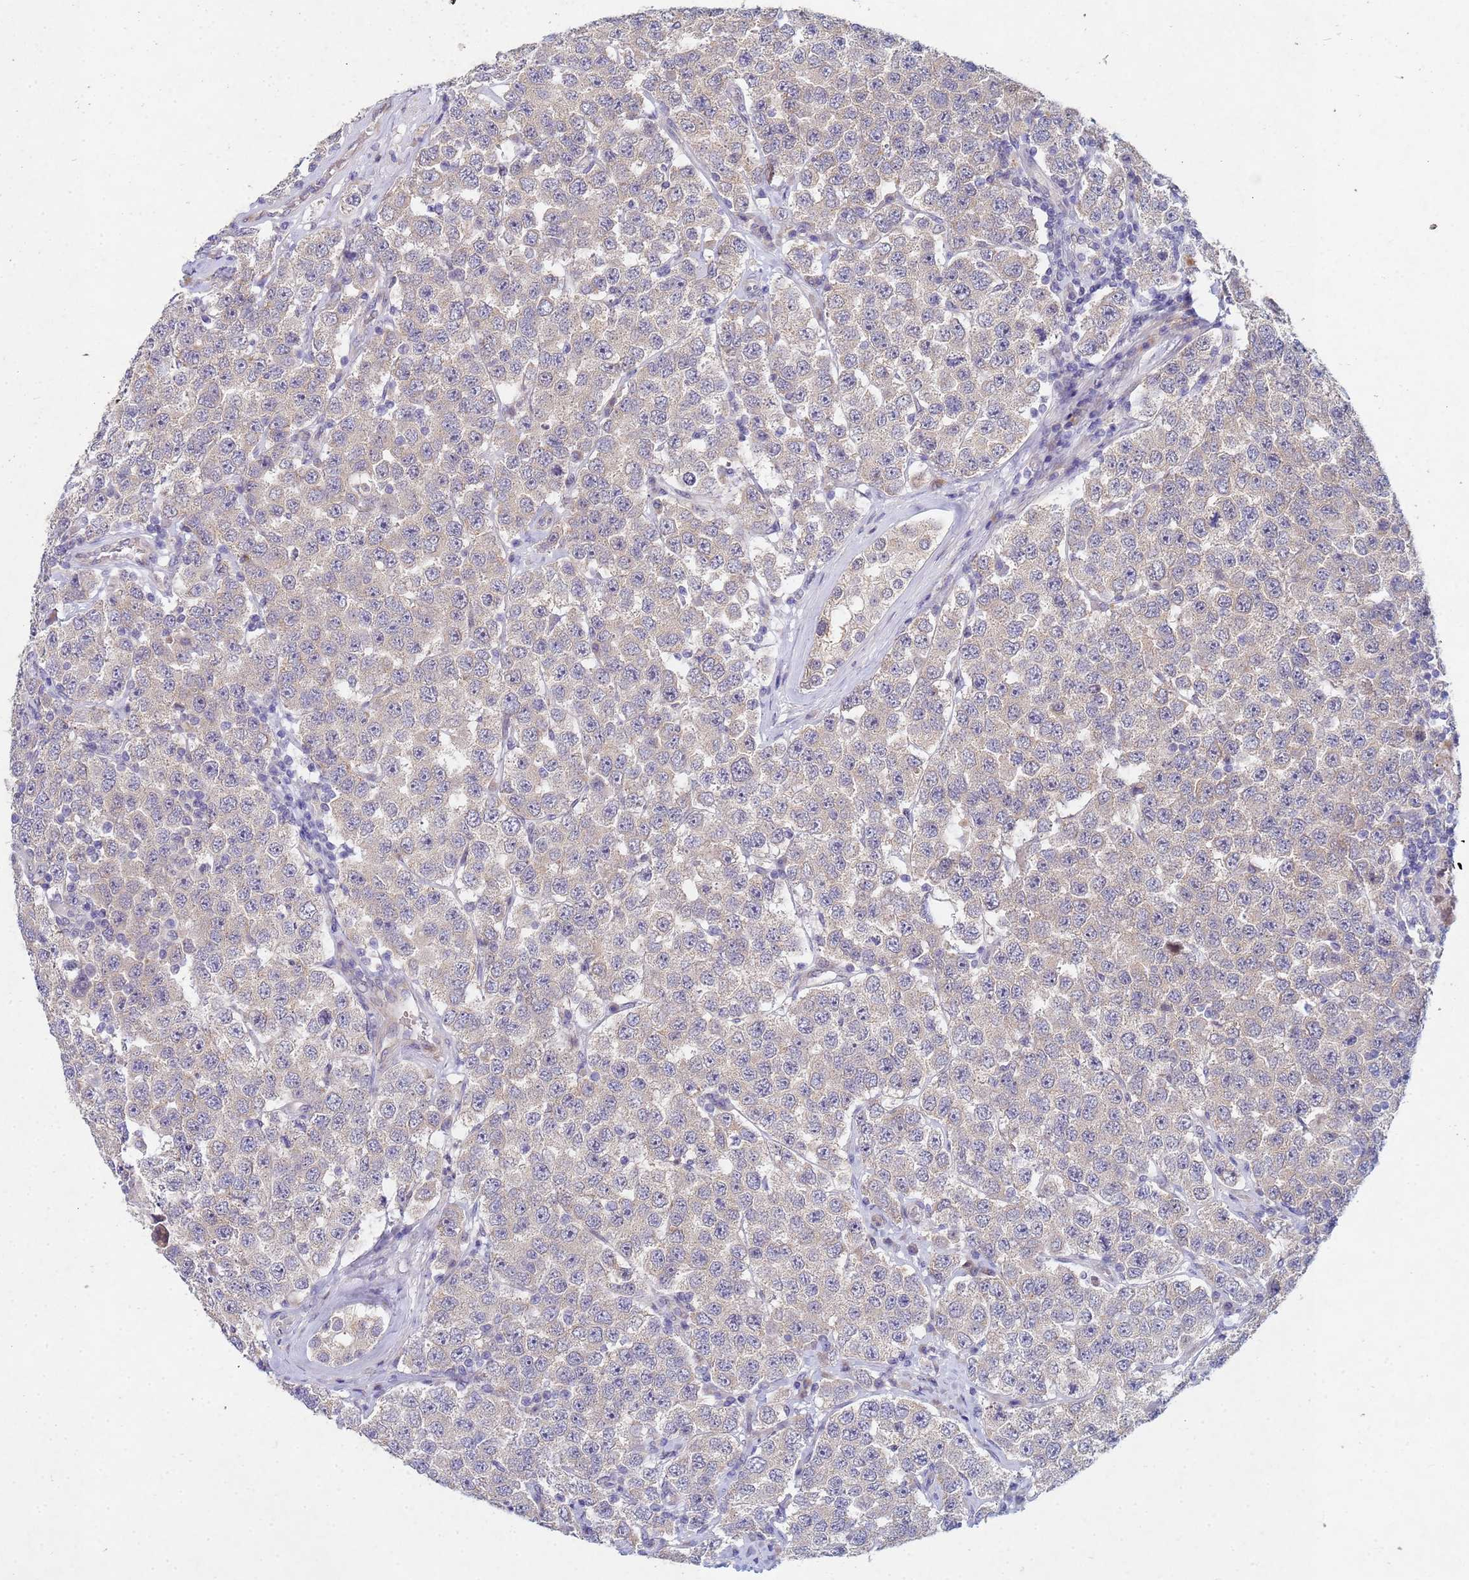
{"staining": {"intensity": "negative", "quantity": "none", "location": "none"}, "tissue": "testis cancer", "cell_type": "Tumor cells", "image_type": "cancer", "snomed": [{"axis": "morphology", "description": "Seminoma, NOS"}, {"axis": "topography", "description": "Testis"}], "caption": "Tumor cells are negative for brown protein staining in seminoma (testis).", "gene": "TNPO2", "patient": {"sex": "male", "age": 28}}